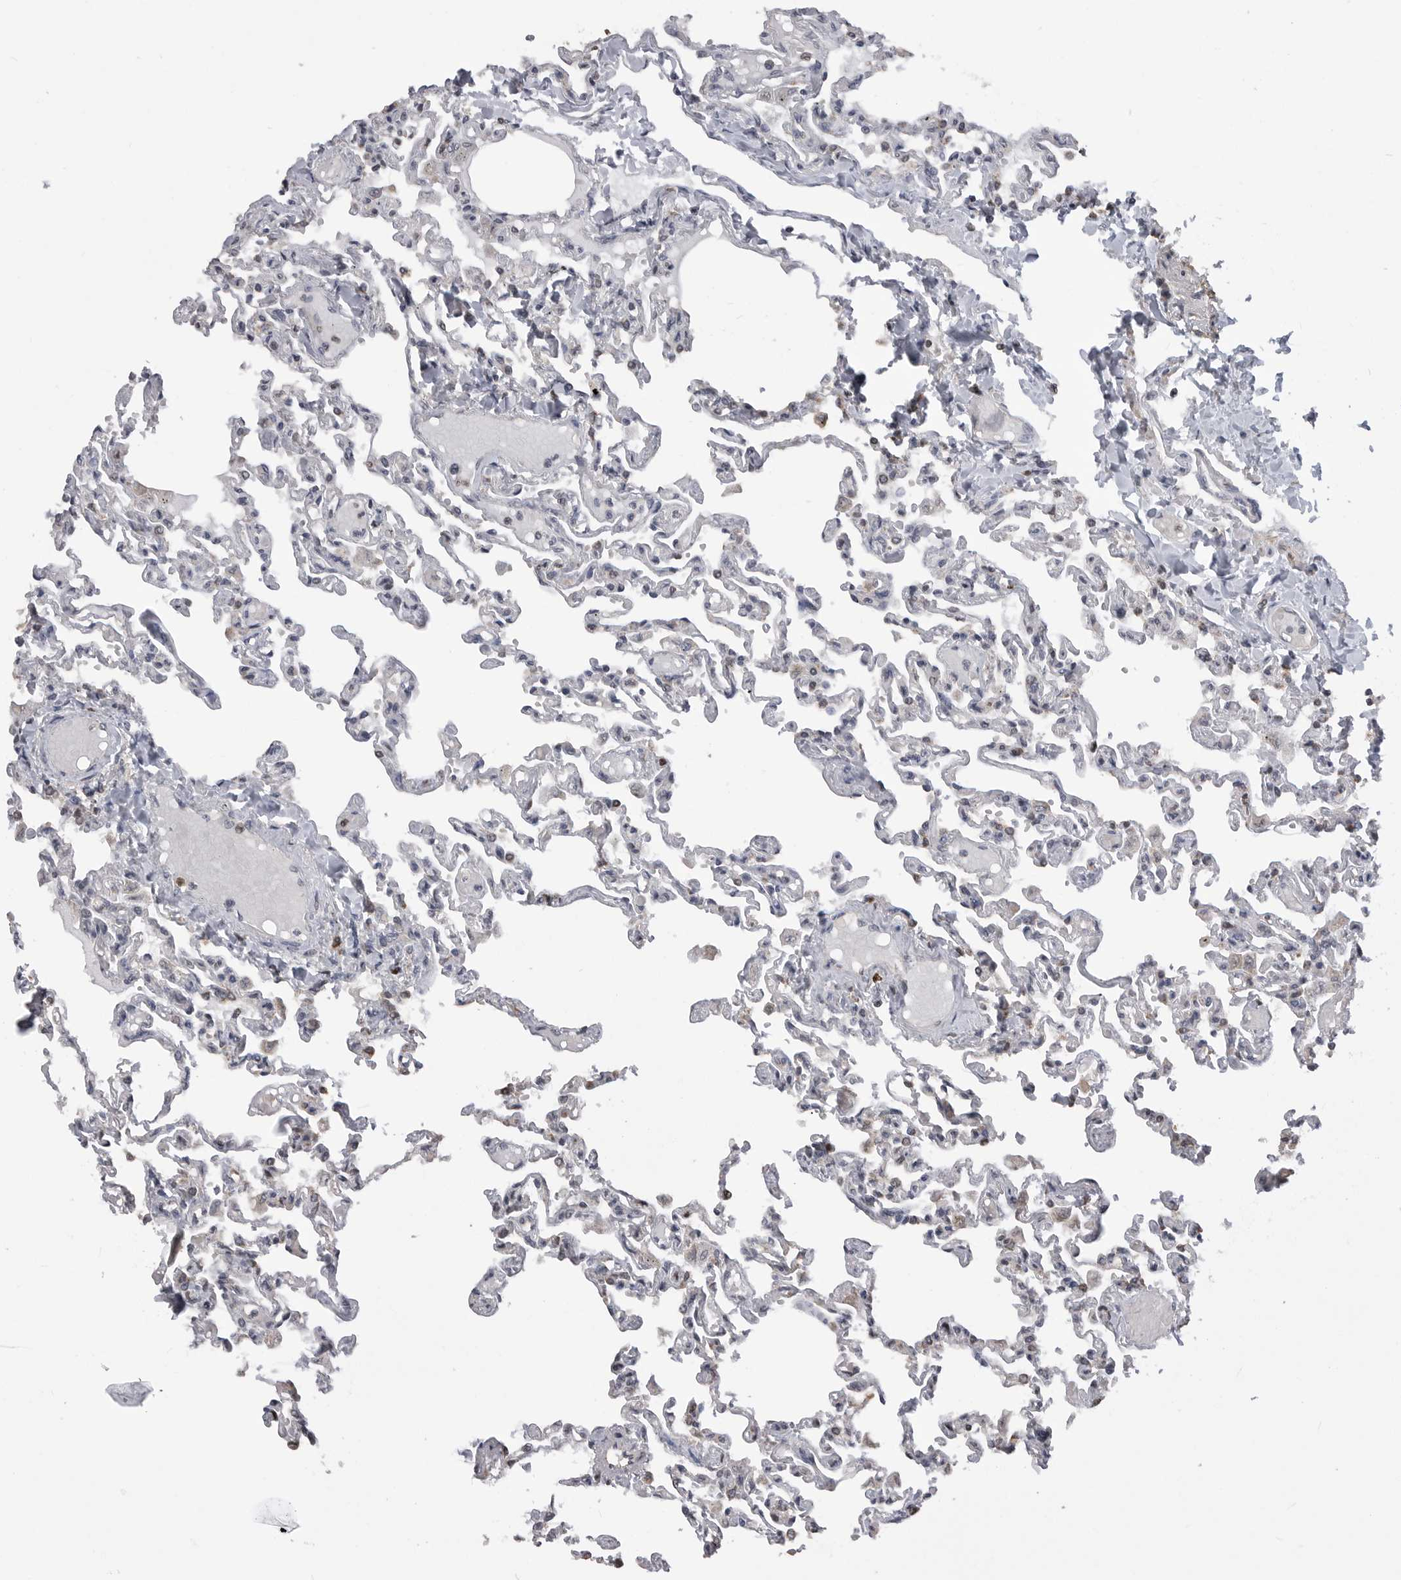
{"staining": {"intensity": "moderate", "quantity": "25%-75%", "location": "nuclear"}, "tissue": "lung", "cell_type": "Alveolar cells", "image_type": "normal", "snomed": [{"axis": "morphology", "description": "Normal tissue, NOS"}, {"axis": "topography", "description": "Lung"}], "caption": "Lung stained with immunohistochemistry (IHC) demonstrates moderate nuclear positivity in about 25%-75% of alveolar cells. The protein of interest is stained brown, and the nuclei are stained in blue (DAB IHC with brightfield microscopy, high magnification).", "gene": "SMARCC1", "patient": {"sex": "male", "age": 21}}